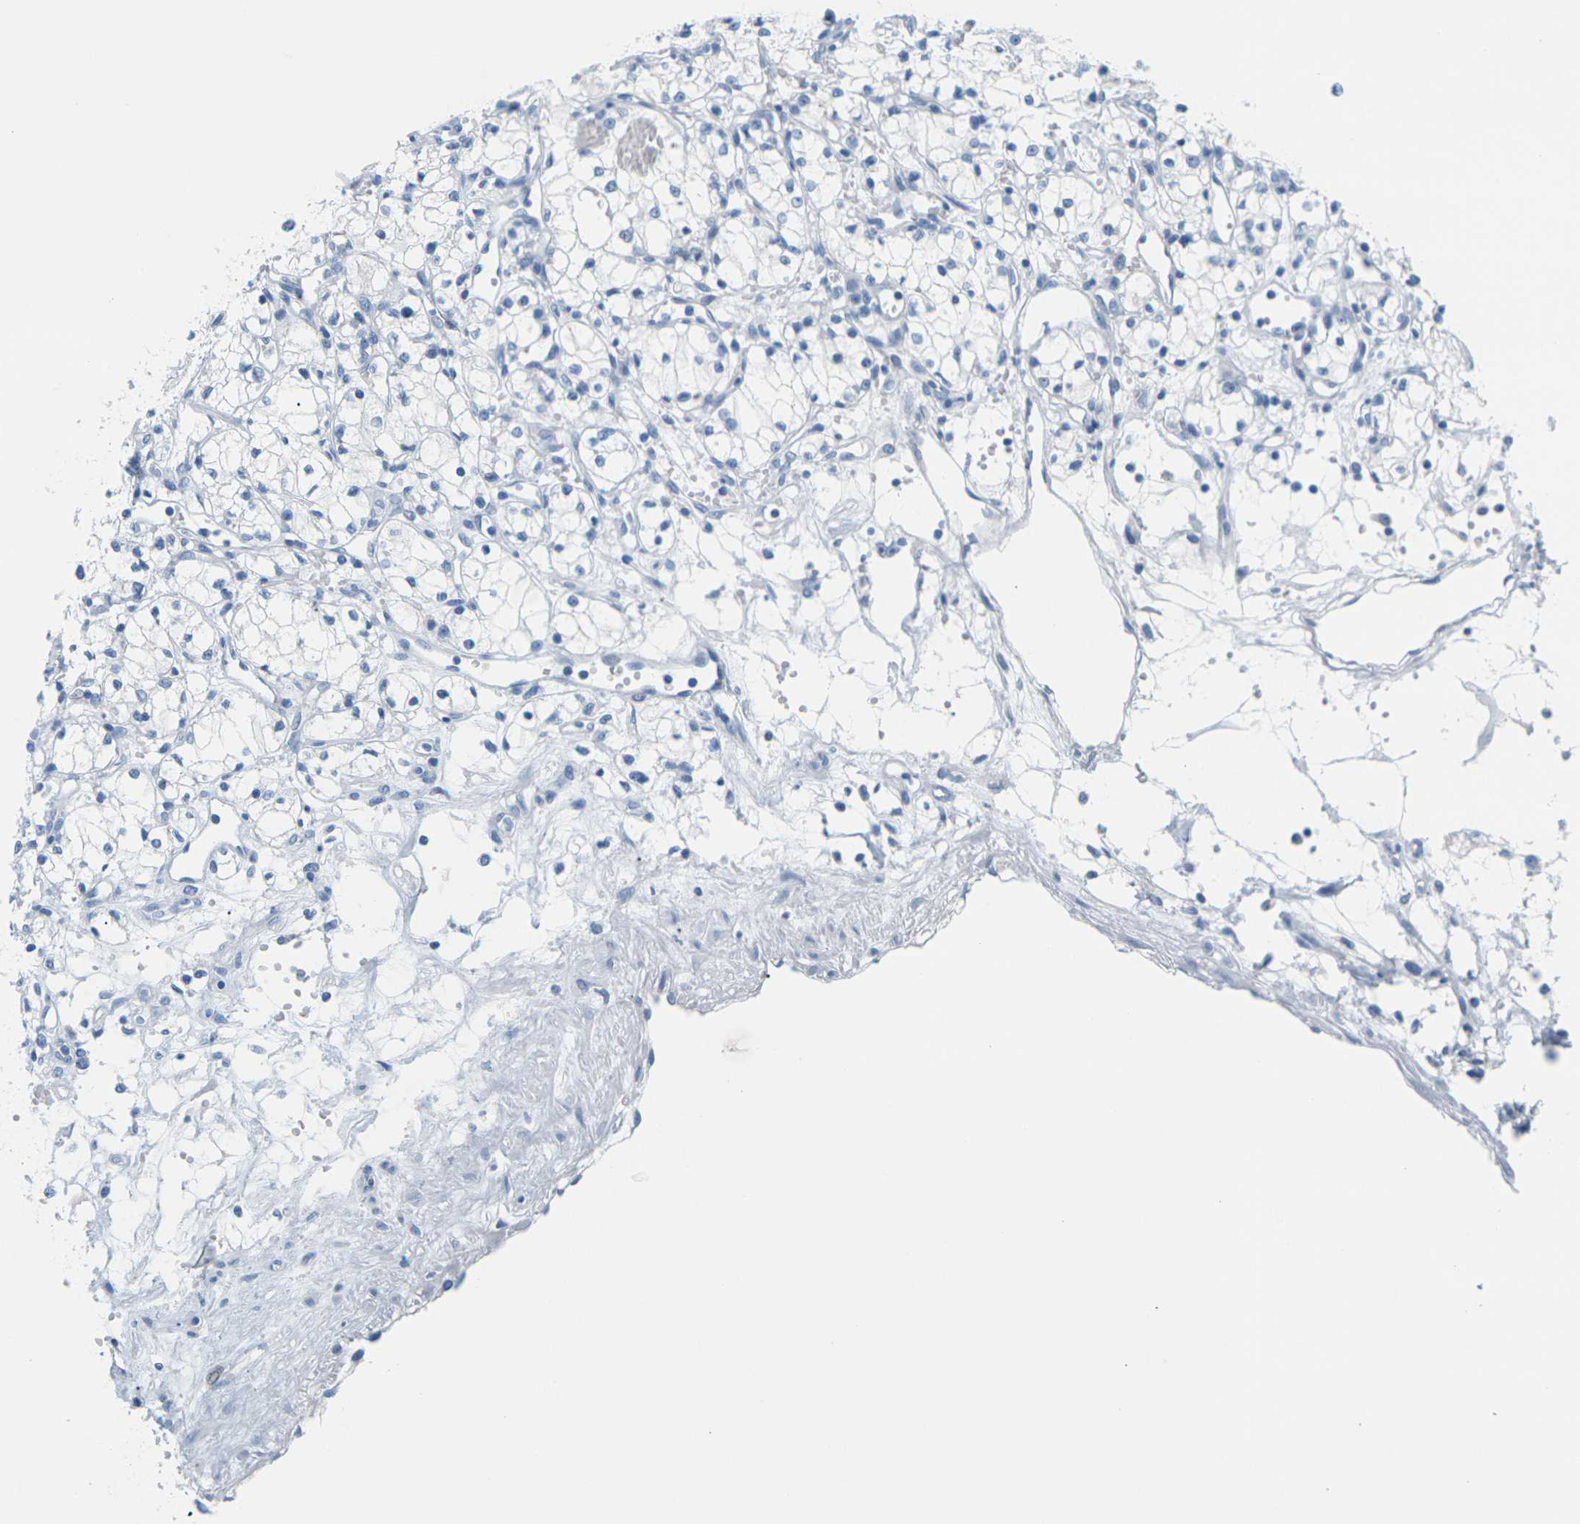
{"staining": {"intensity": "negative", "quantity": "none", "location": "none"}, "tissue": "renal cancer", "cell_type": "Tumor cells", "image_type": "cancer", "snomed": [{"axis": "morphology", "description": "Normal tissue, NOS"}, {"axis": "morphology", "description": "Adenocarcinoma, NOS"}, {"axis": "topography", "description": "Kidney"}], "caption": "Immunohistochemical staining of adenocarcinoma (renal) reveals no significant expression in tumor cells. (Brightfield microscopy of DAB IHC at high magnification).", "gene": "SLC12A1", "patient": {"sex": "male", "age": 59}}